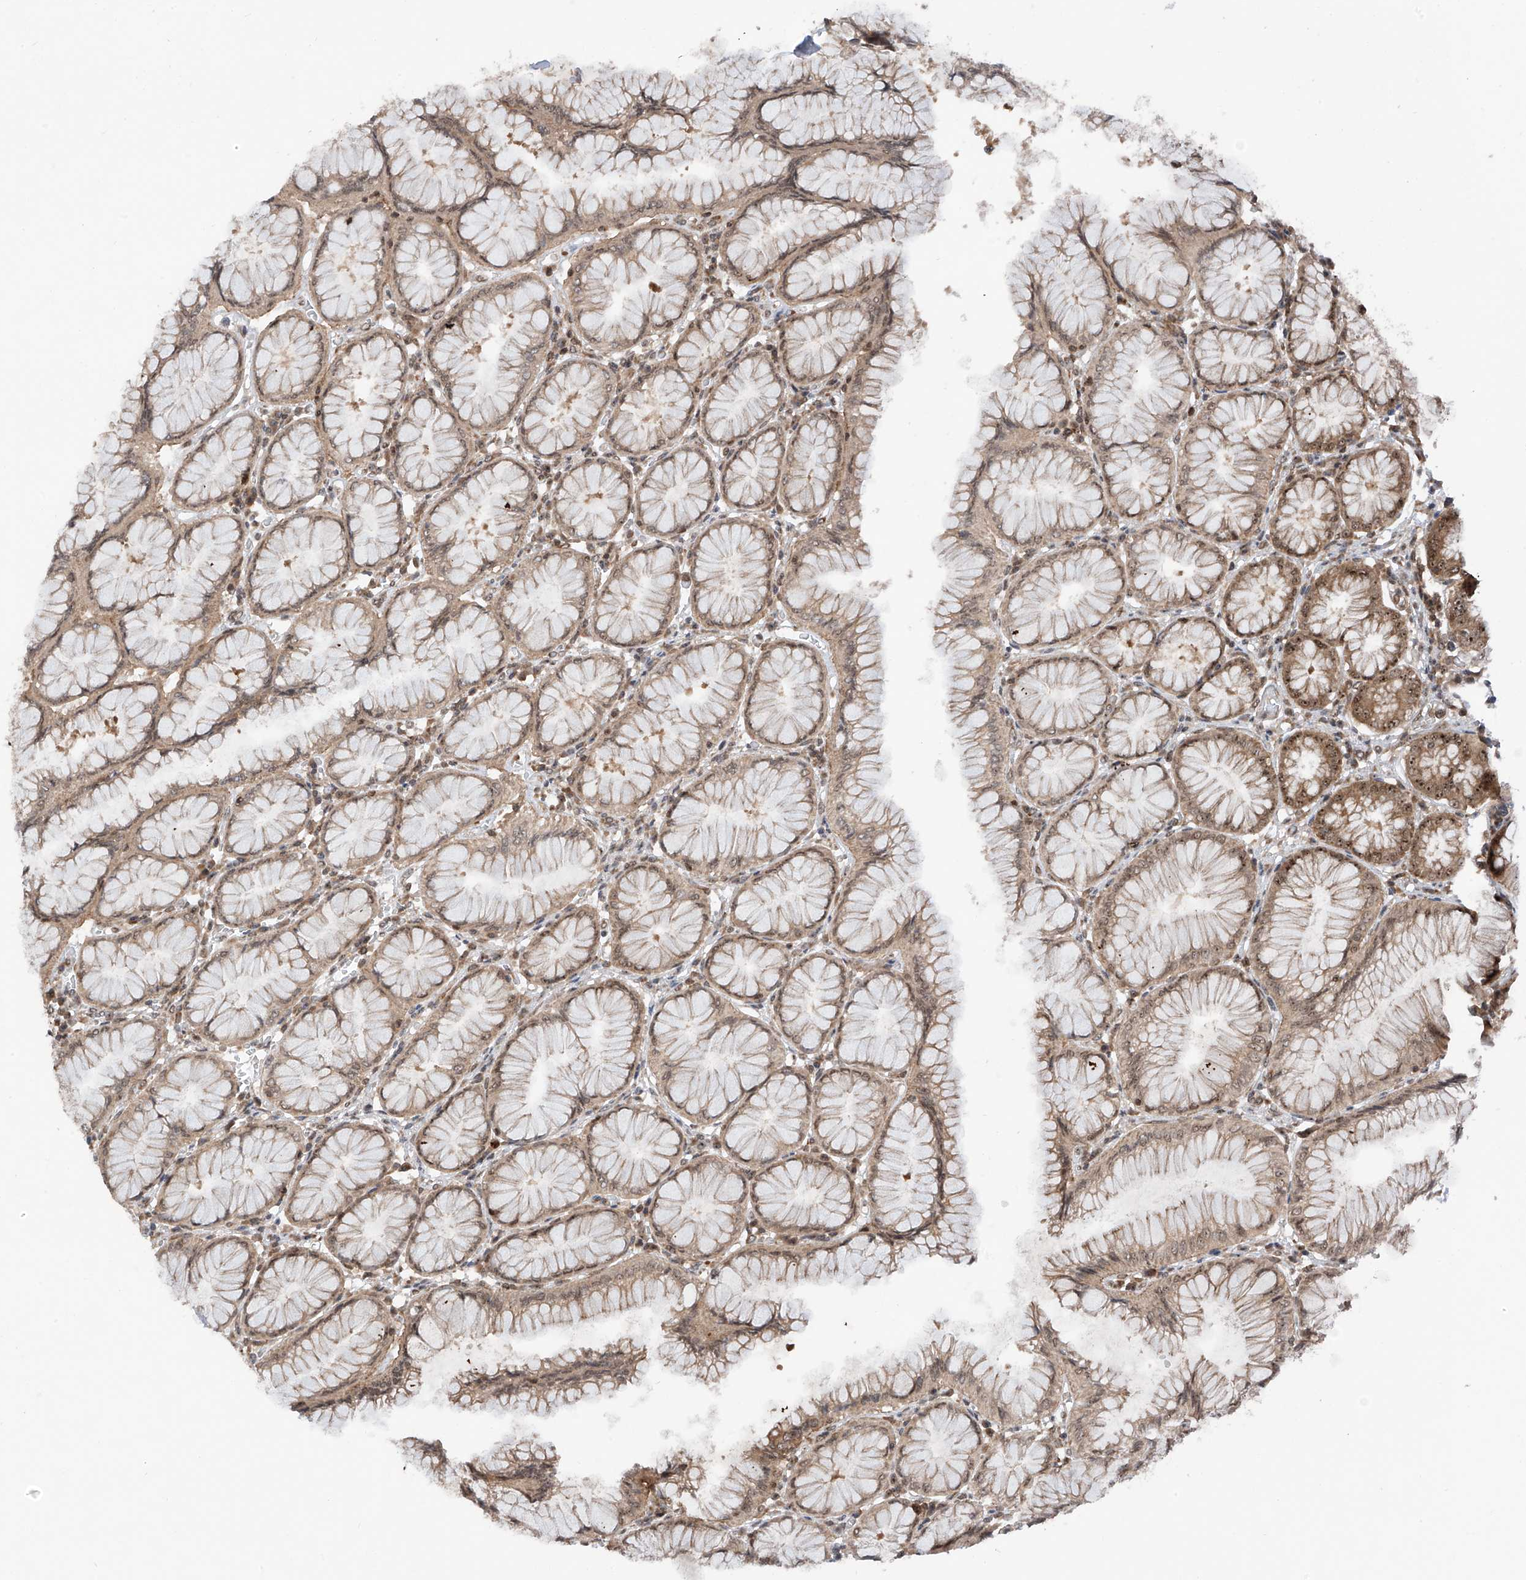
{"staining": {"intensity": "strong", "quantity": "25%-75%", "location": "cytoplasmic/membranous,nuclear"}, "tissue": "stomach", "cell_type": "Glandular cells", "image_type": "normal", "snomed": [{"axis": "morphology", "description": "Normal tissue, NOS"}, {"axis": "topography", "description": "Stomach, lower"}], "caption": "A histopathology image of human stomach stained for a protein reveals strong cytoplasmic/membranous,nuclear brown staining in glandular cells. (brown staining indicates protein expression, while blue staining denotes nuclei).", "gene": "C1orf131", "patient": {"sex": "female", "age": 56}}